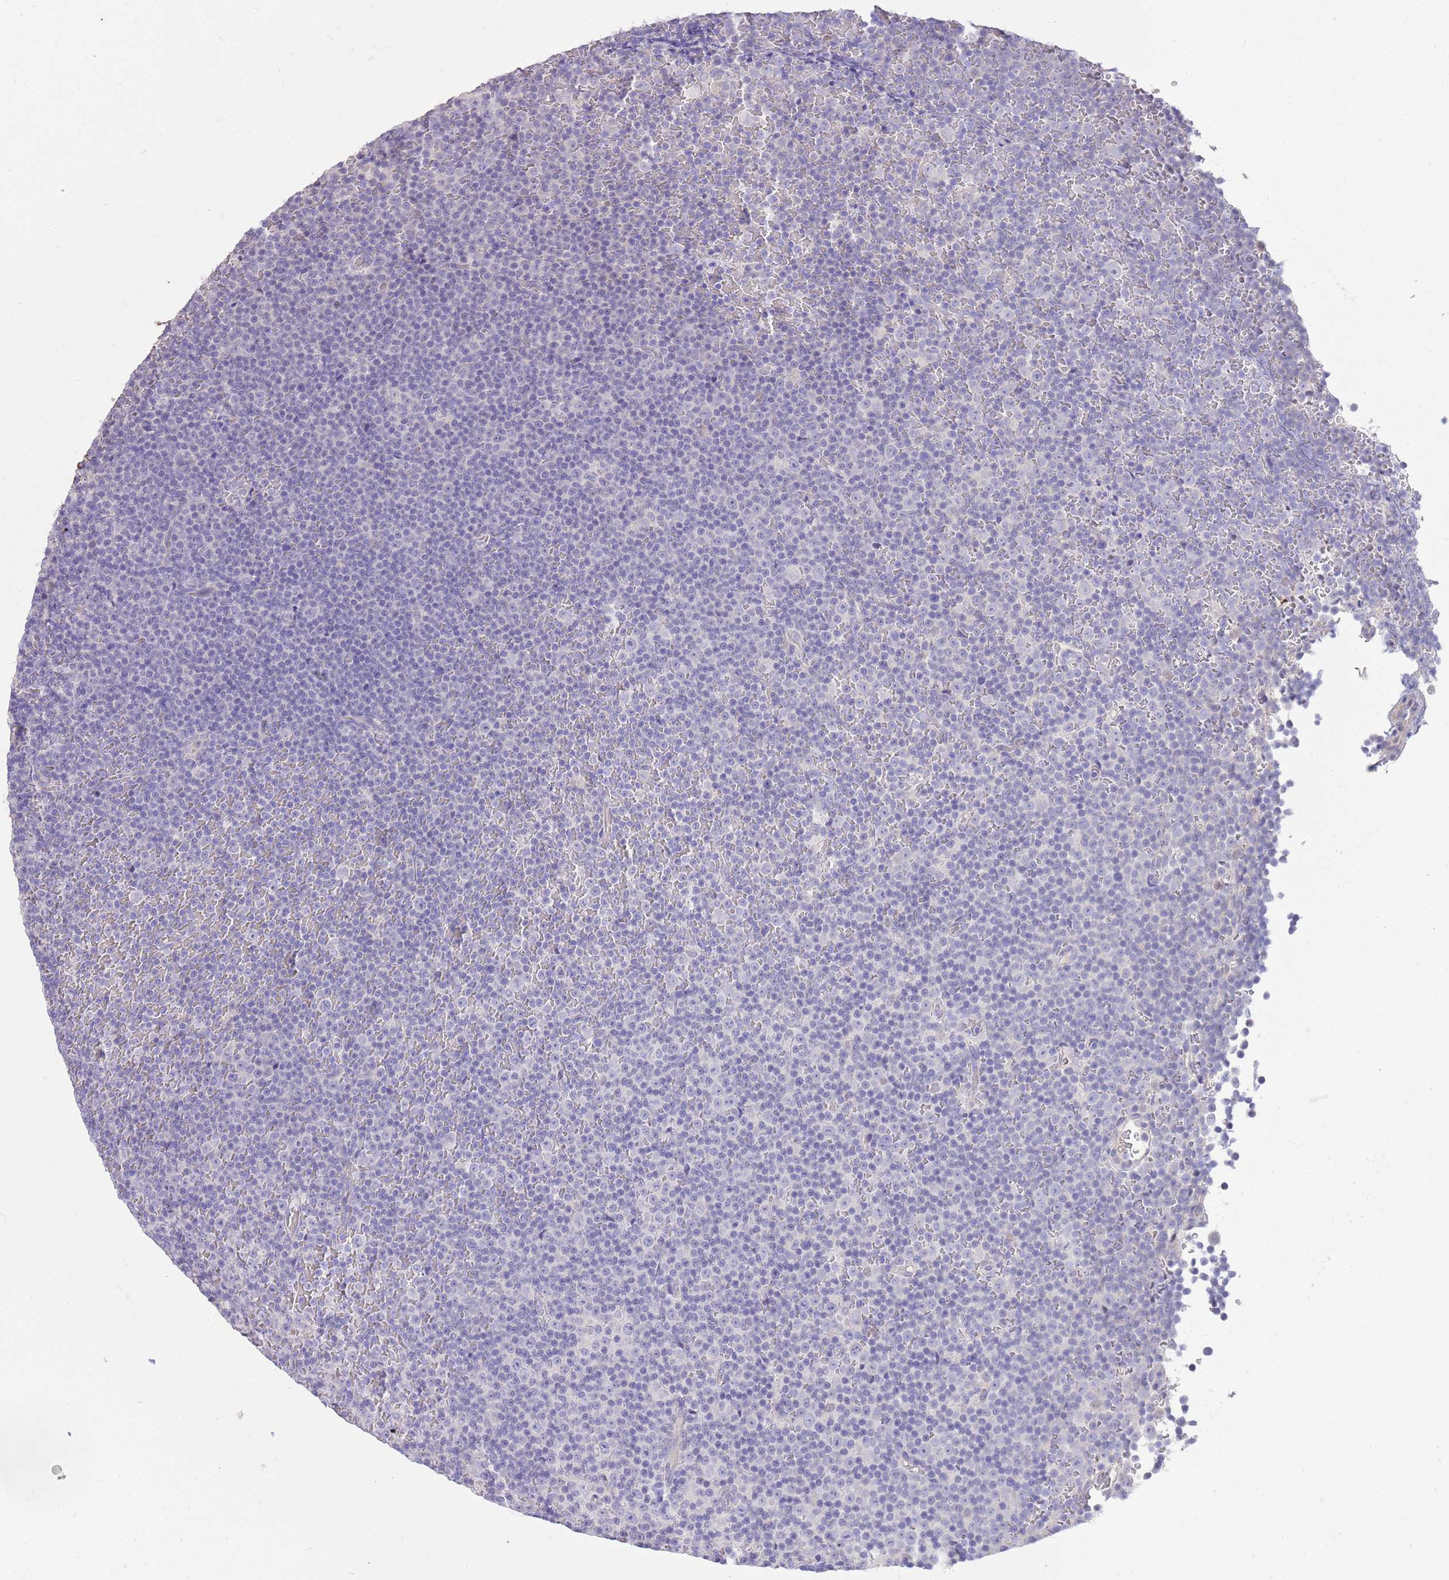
{"staining": {"intensity": "negative", "quantity": "none", "location": "none"}, "tissue": "lymphoma", "cell_type": "Tumor cells", "image_type": "cancer", "snomed": [{"axis": "morphology", "description": "Malignant lymphoma, non-Hodgkin's type, Low grade"}, {"axis": "topography", "description": "Lymph node"}], "caption": "High magnification brightfield microscopy of malignant lymphoma, non-Hodgkin's type (low-grade) stained with DAB (brown) and counterstained with hematoxylin (blue): tumor cells show no significant expression.", "gene": "SFTPA1", "patient": {"sex": "female", "age": 67}}